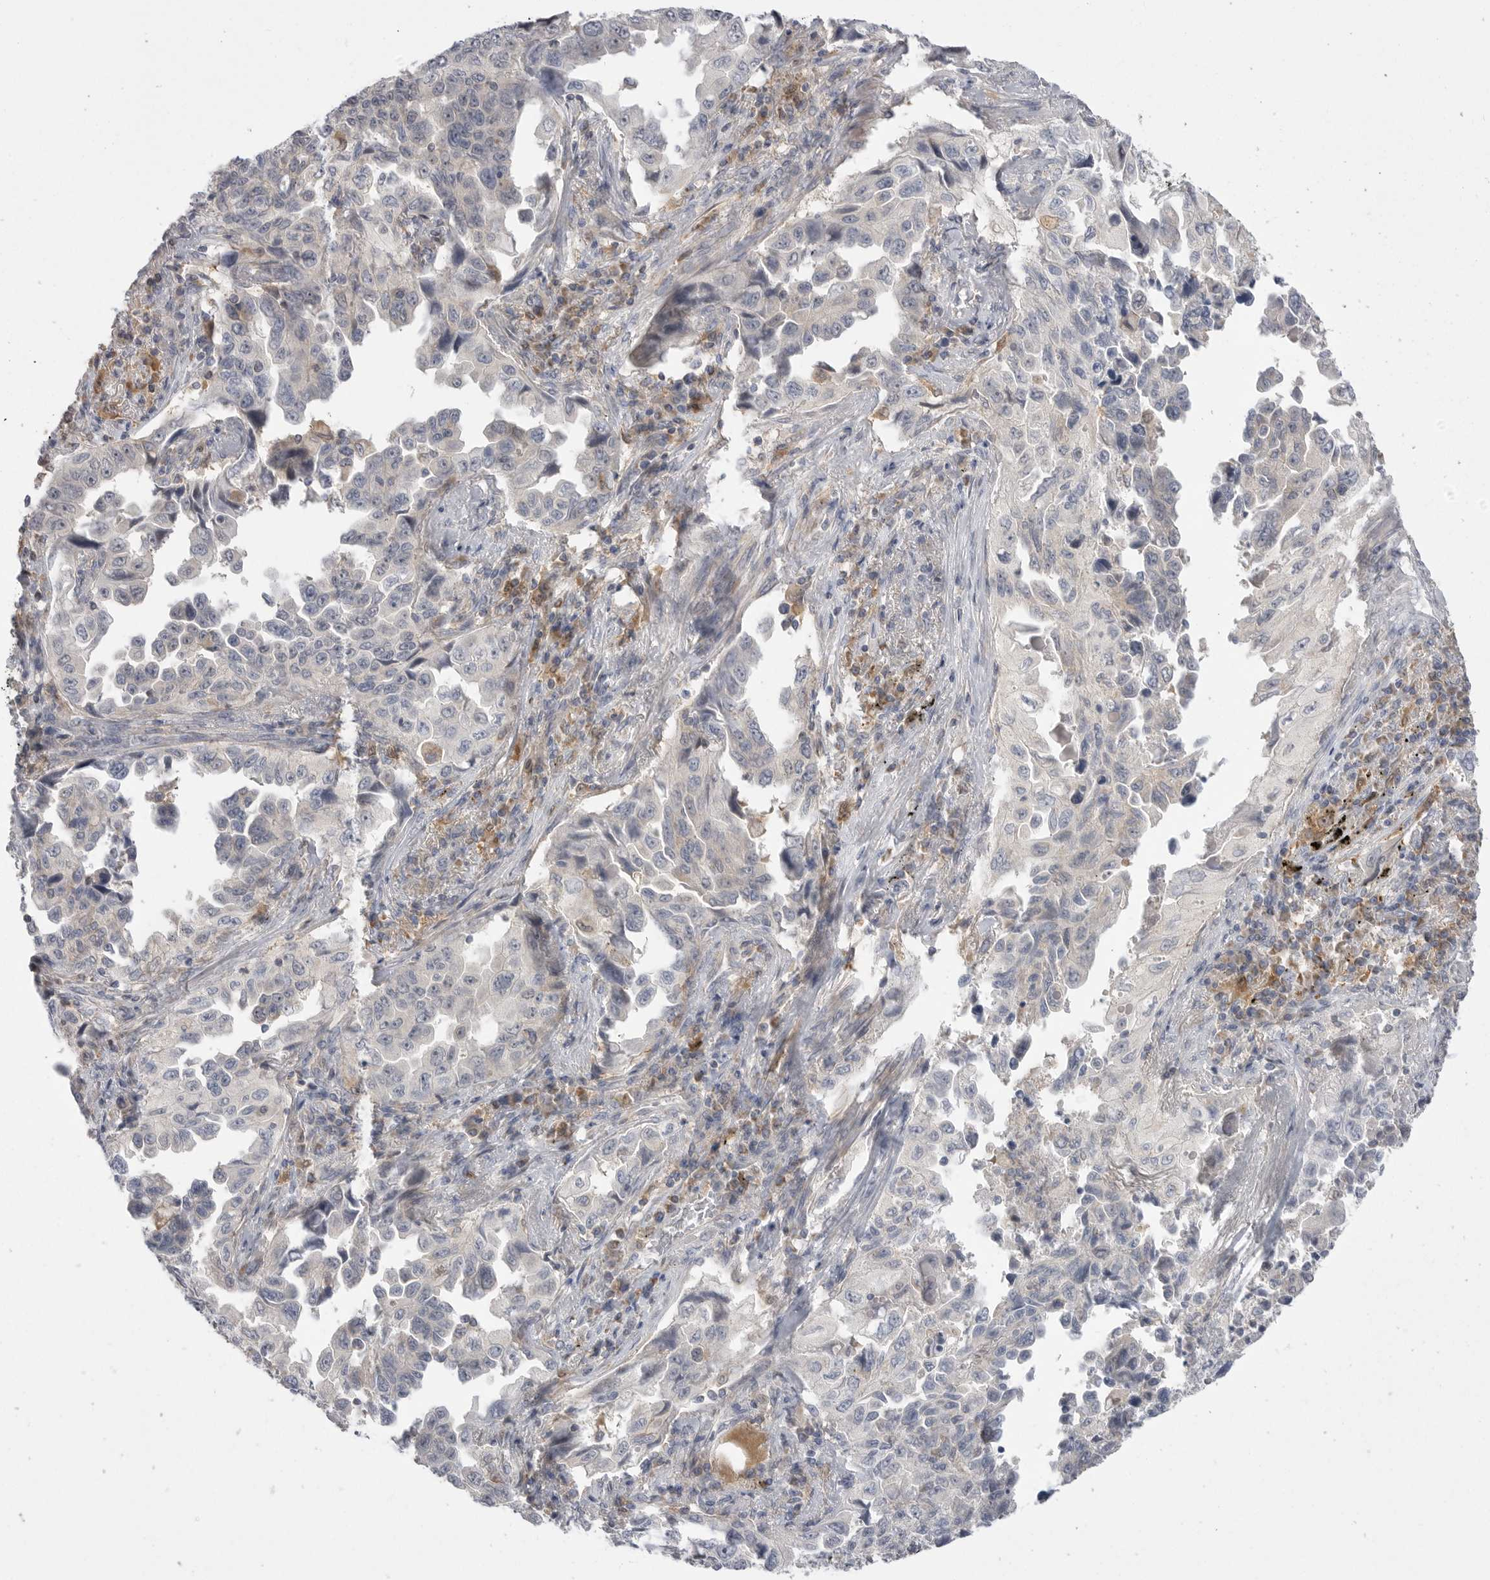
{"staining": {"intensity": "negative", "quantity": "none", "location": "none"}, "tissue": "lung cancer", "cell_type": "Tumor cells", "image_type": "cancer", "snomed": [{"axis": "morphology", "description": "Adenocarcinoma, NOS"}, {"axis": "topography", "description": "Lung"}], "caption": "An immunohistochemistry (IHC) photomicrograph of lung adenocarcinoma is shown. There is no staining in tumor cells of lung adenocarcinoma.", "gene": "KYAT3", "patient": {"sex": "female", "age": 51}}